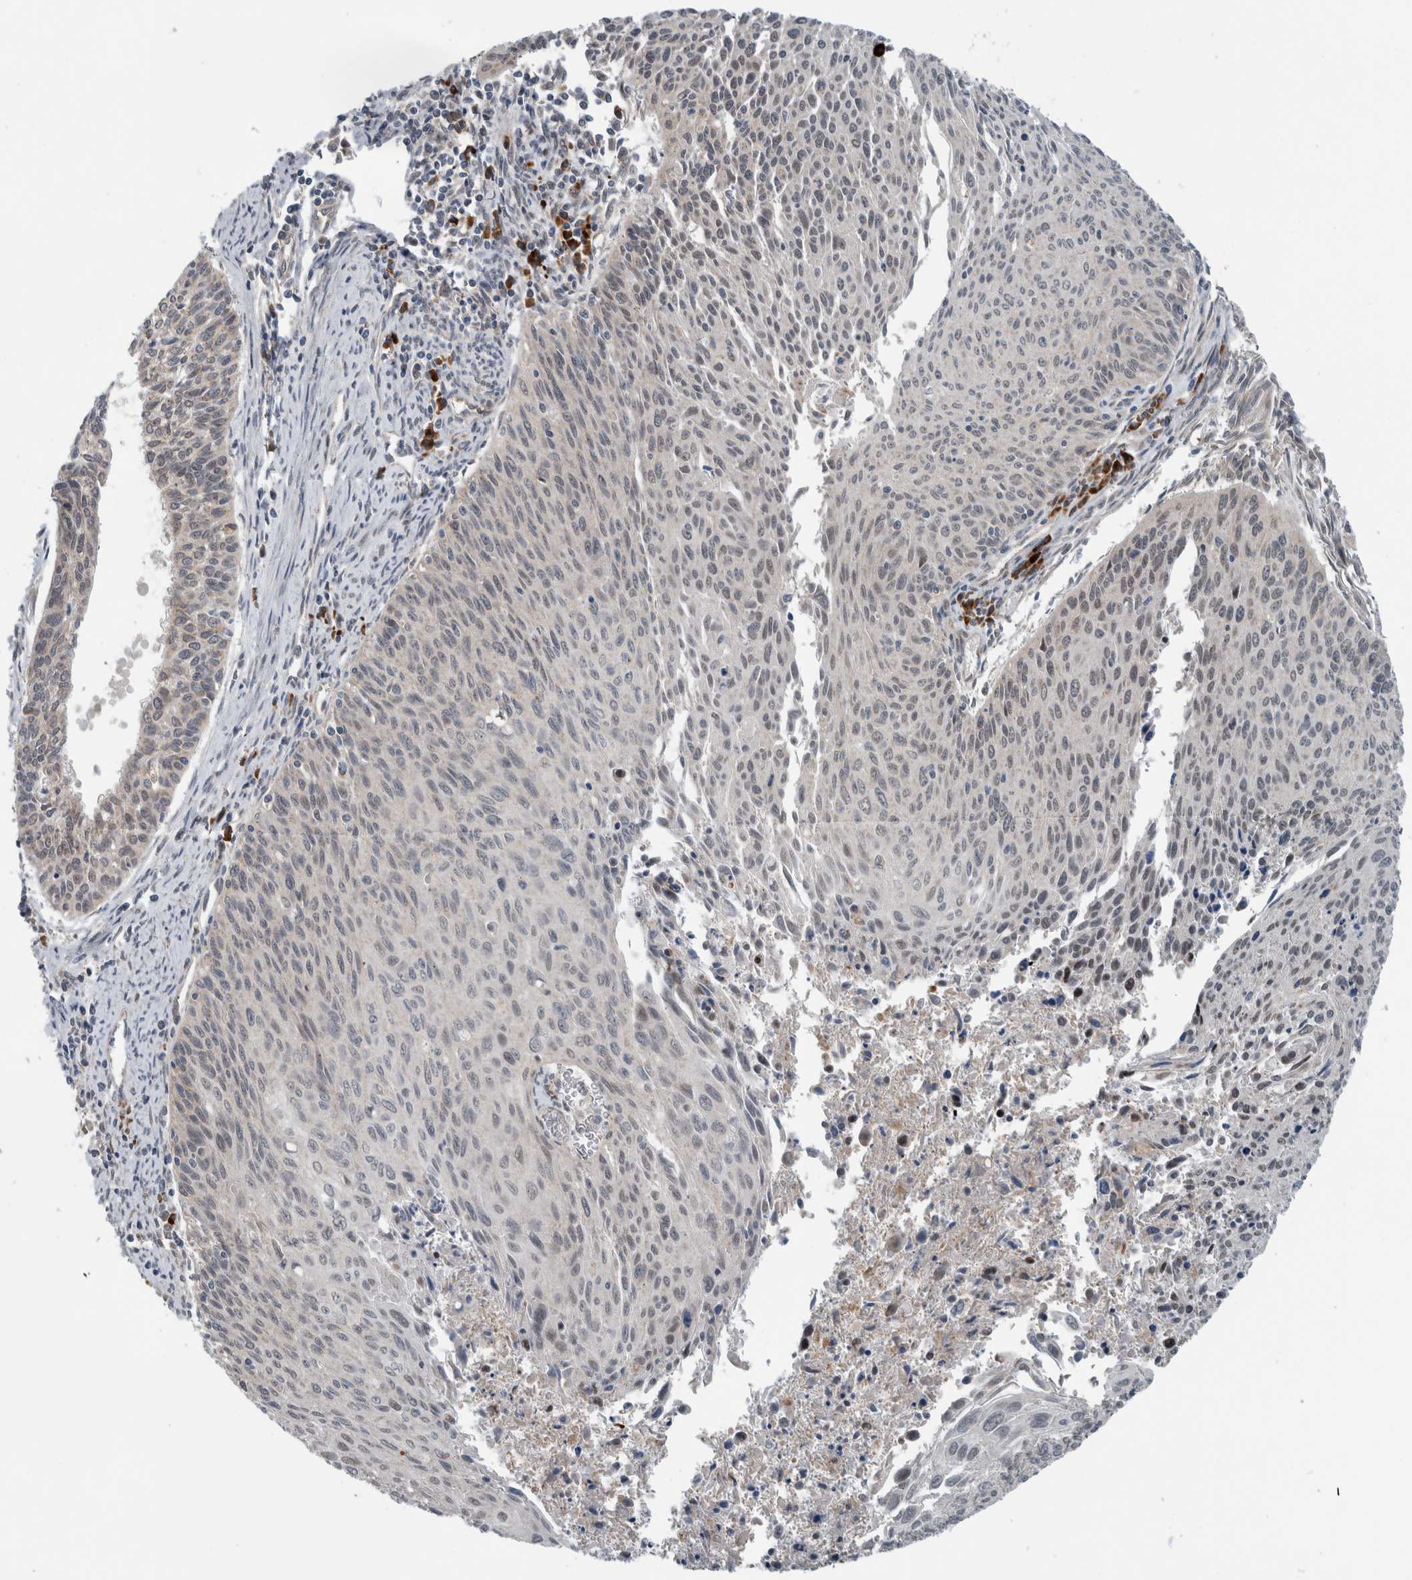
{"staining": {"intensity": "negative", "quantity": "none", "location": "none"}, "tissue": "cervical cancer", "cell_type": "Tumor cells", "image_type": "cancer", "snomed": [{"axis": "morphology", "description": "Squamous cell carcinoma, NOS"}, {"axis": "topography", "description": "Cervix"}], "caption": "The image reveals no staining of tumor cells in cervical squamous cell carcinoma.", "gene": "GBA2", "patient": {"sex": "female", "age": 55}}